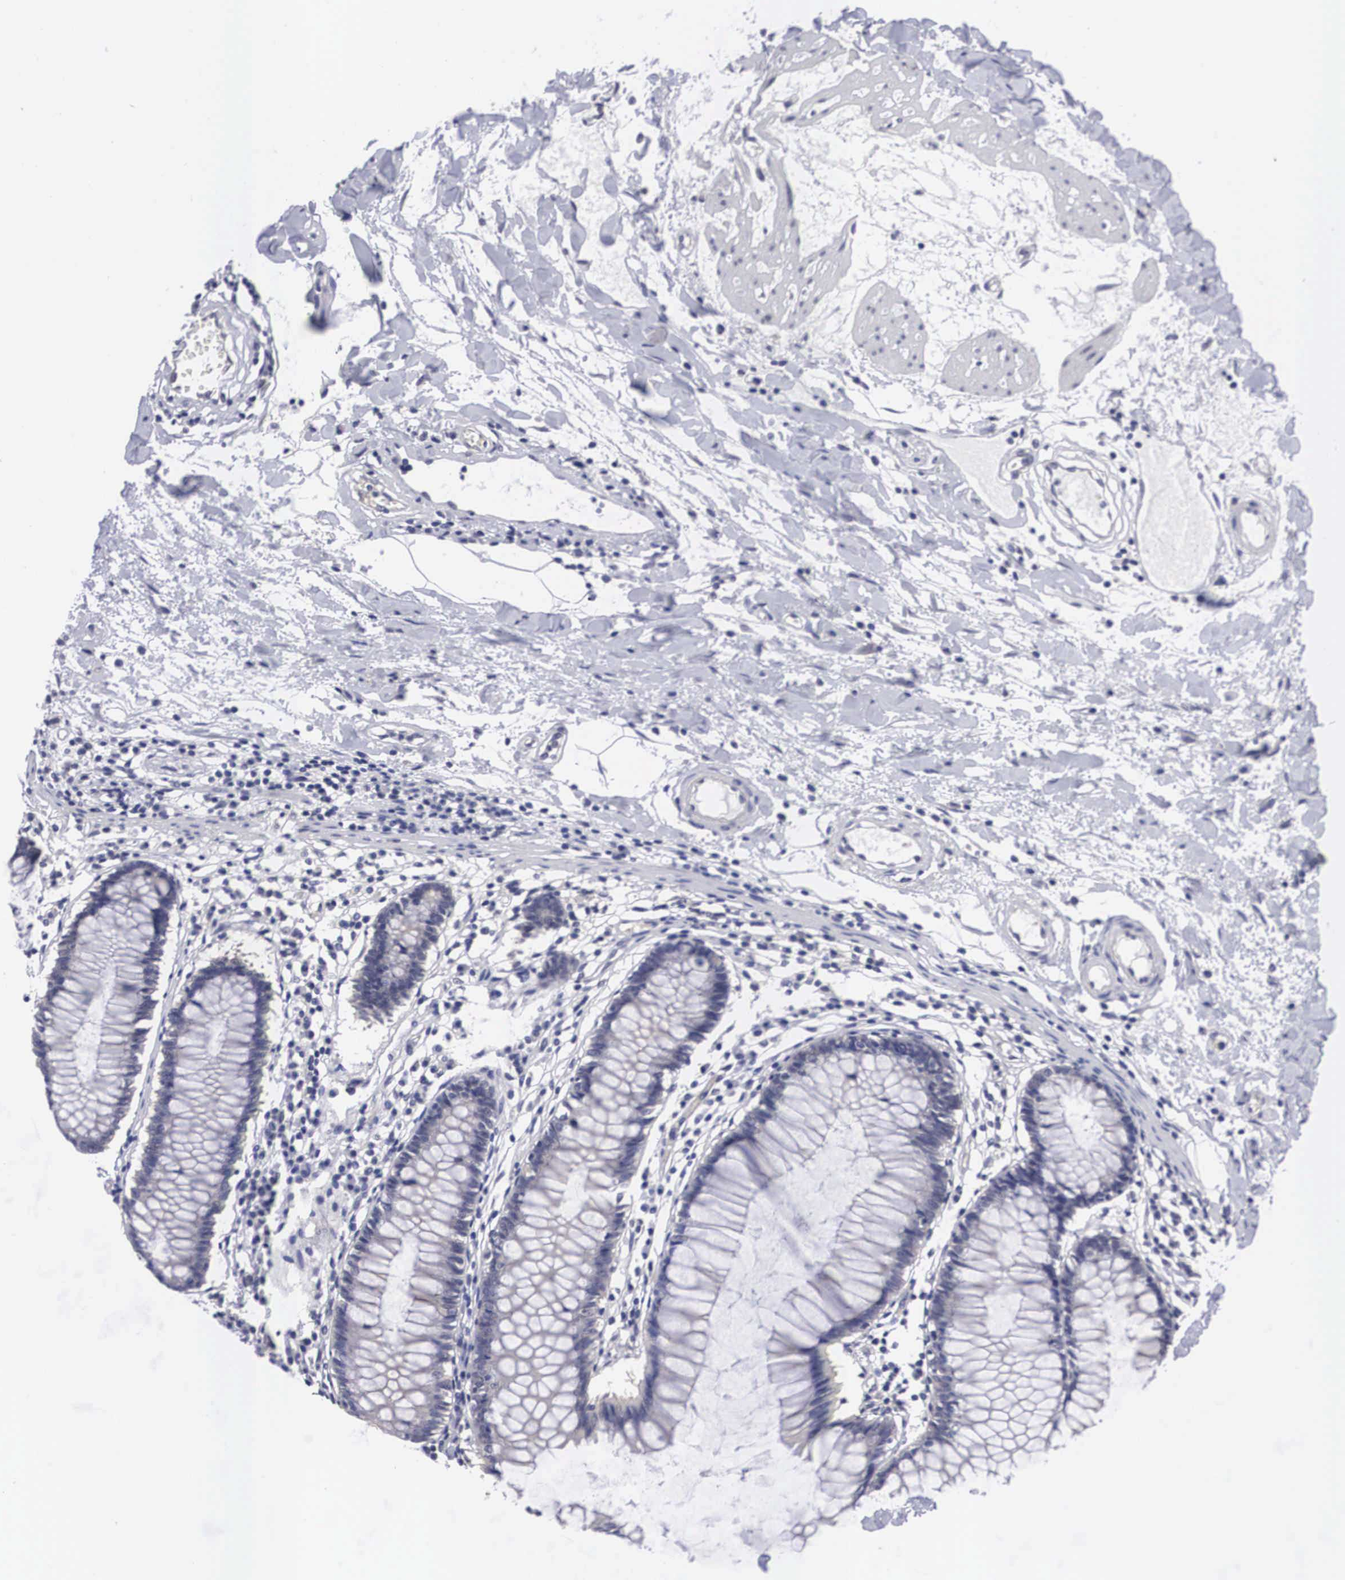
{"staining": {"intensity": "negative", "quantity": "none", "location": "none"}, "tissue": "colon", "cell_type": "Endothelial cells", "image_type": "normal", "snomed": [{"axis": "morphology", "description": "Normal tissue, NOS"}, {"axis": "topography", "description": "Colon"}], "caption": "High power microscopy image of an immunohistochemistry micrograph of normal colon, revealing no significant positivity in endothelial cells.", "gene": "OTX2", "patient": {"sex": "female", "age": 55}}